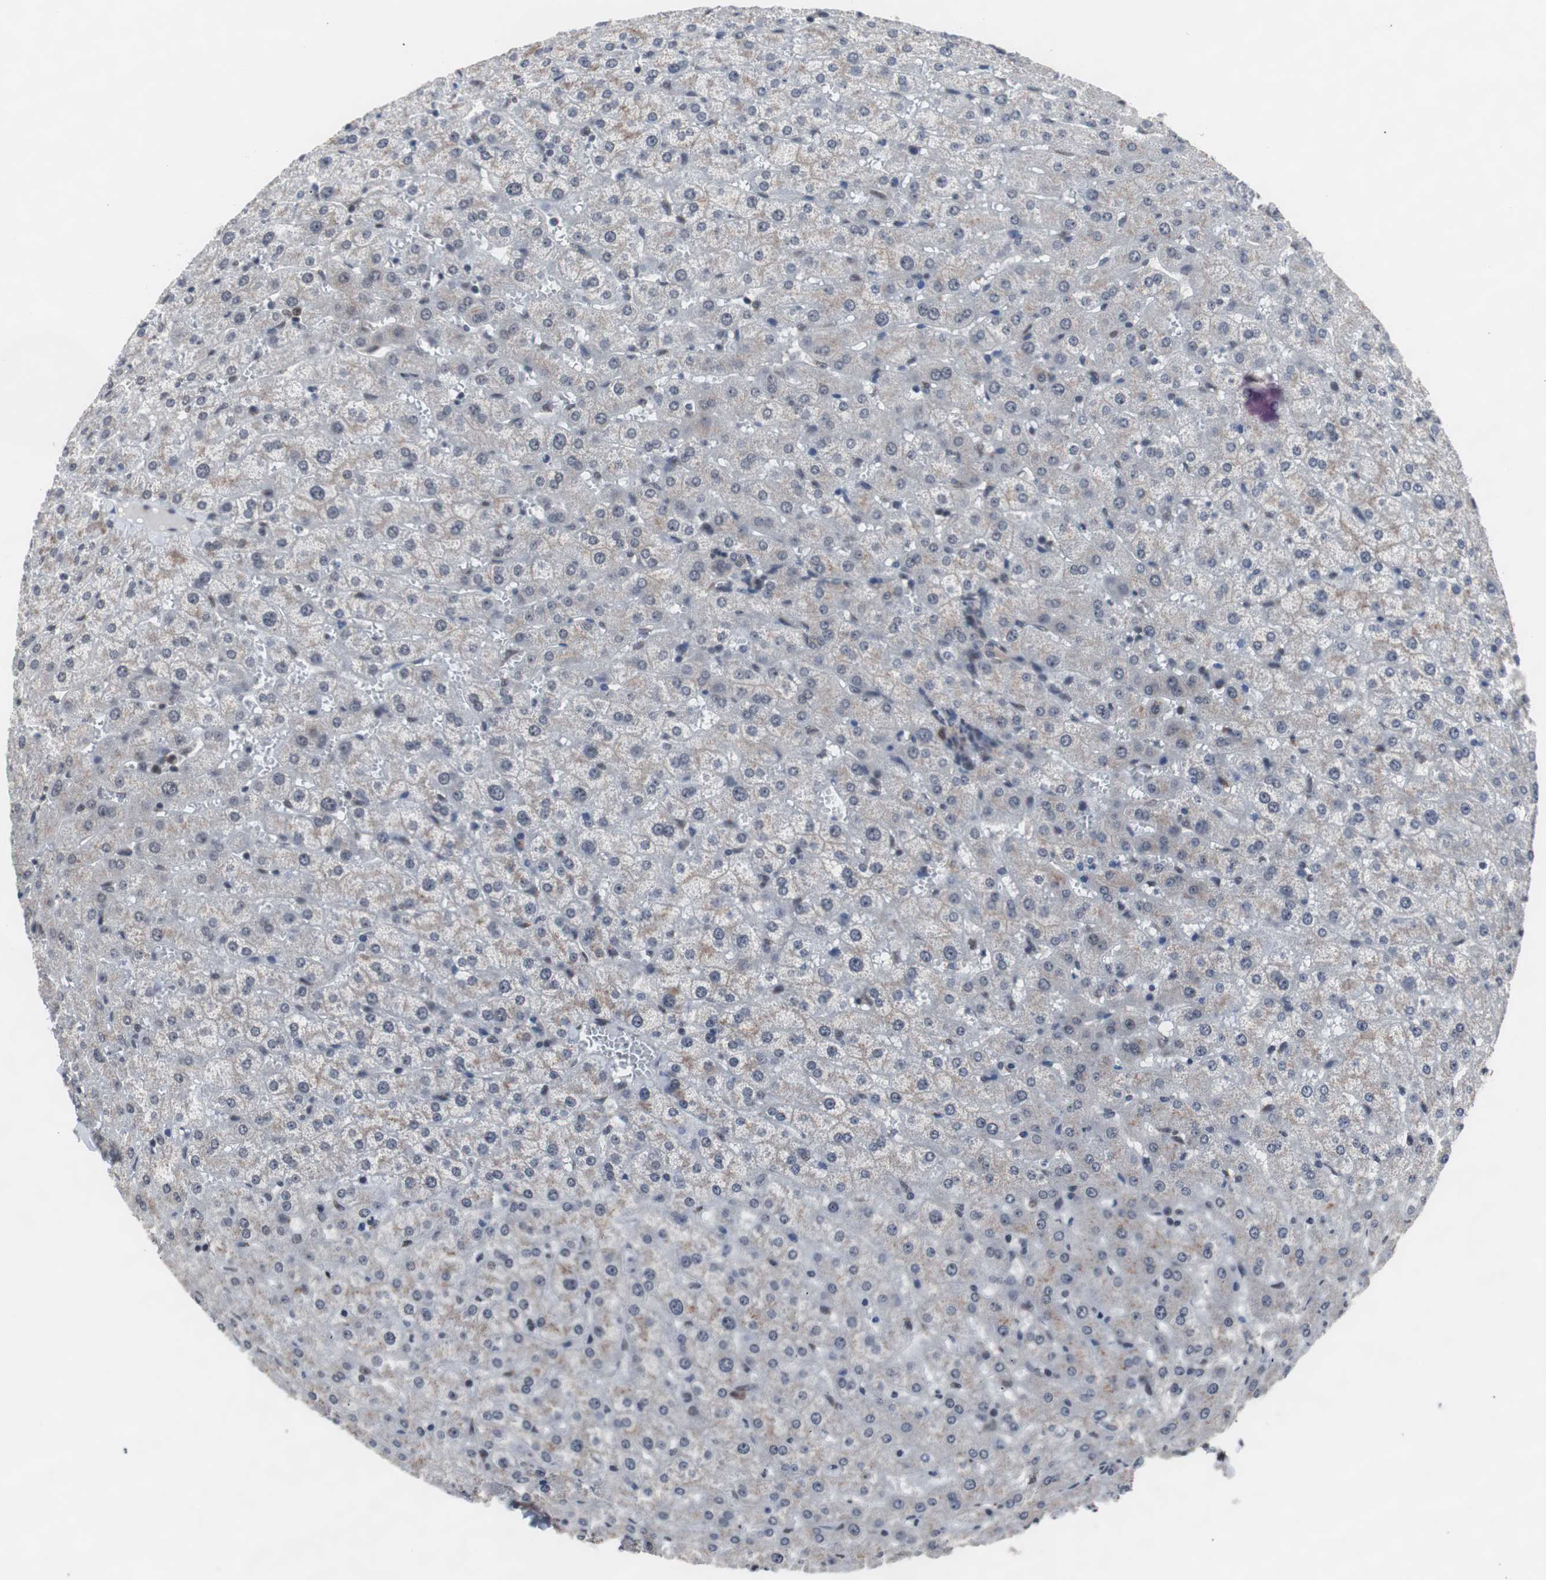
{"staining": {"intensity": "weak", "quantity": "25%-75%", "location": "cytoplasmic/membranous"}, "tissue": "liver", "cell_type": "Cholangiocytes", "image_type": "normal", "snomed": [{"axis": "morphology", "description": "Normal tissue, NOS"}, {"axis": "morphology", "description": "Fibrosis, NOS"}, {"axis": "topography", "description": "Liver"}], "caption": "DAB immunohistochemical staining of unremarkable human liver displays weak cytoplasmic/membranous protein staining in approximately 25%-75% of cholangiocytes.", "gene": "GTF2F2", "patient": {"sex": "female", "age": 29}}